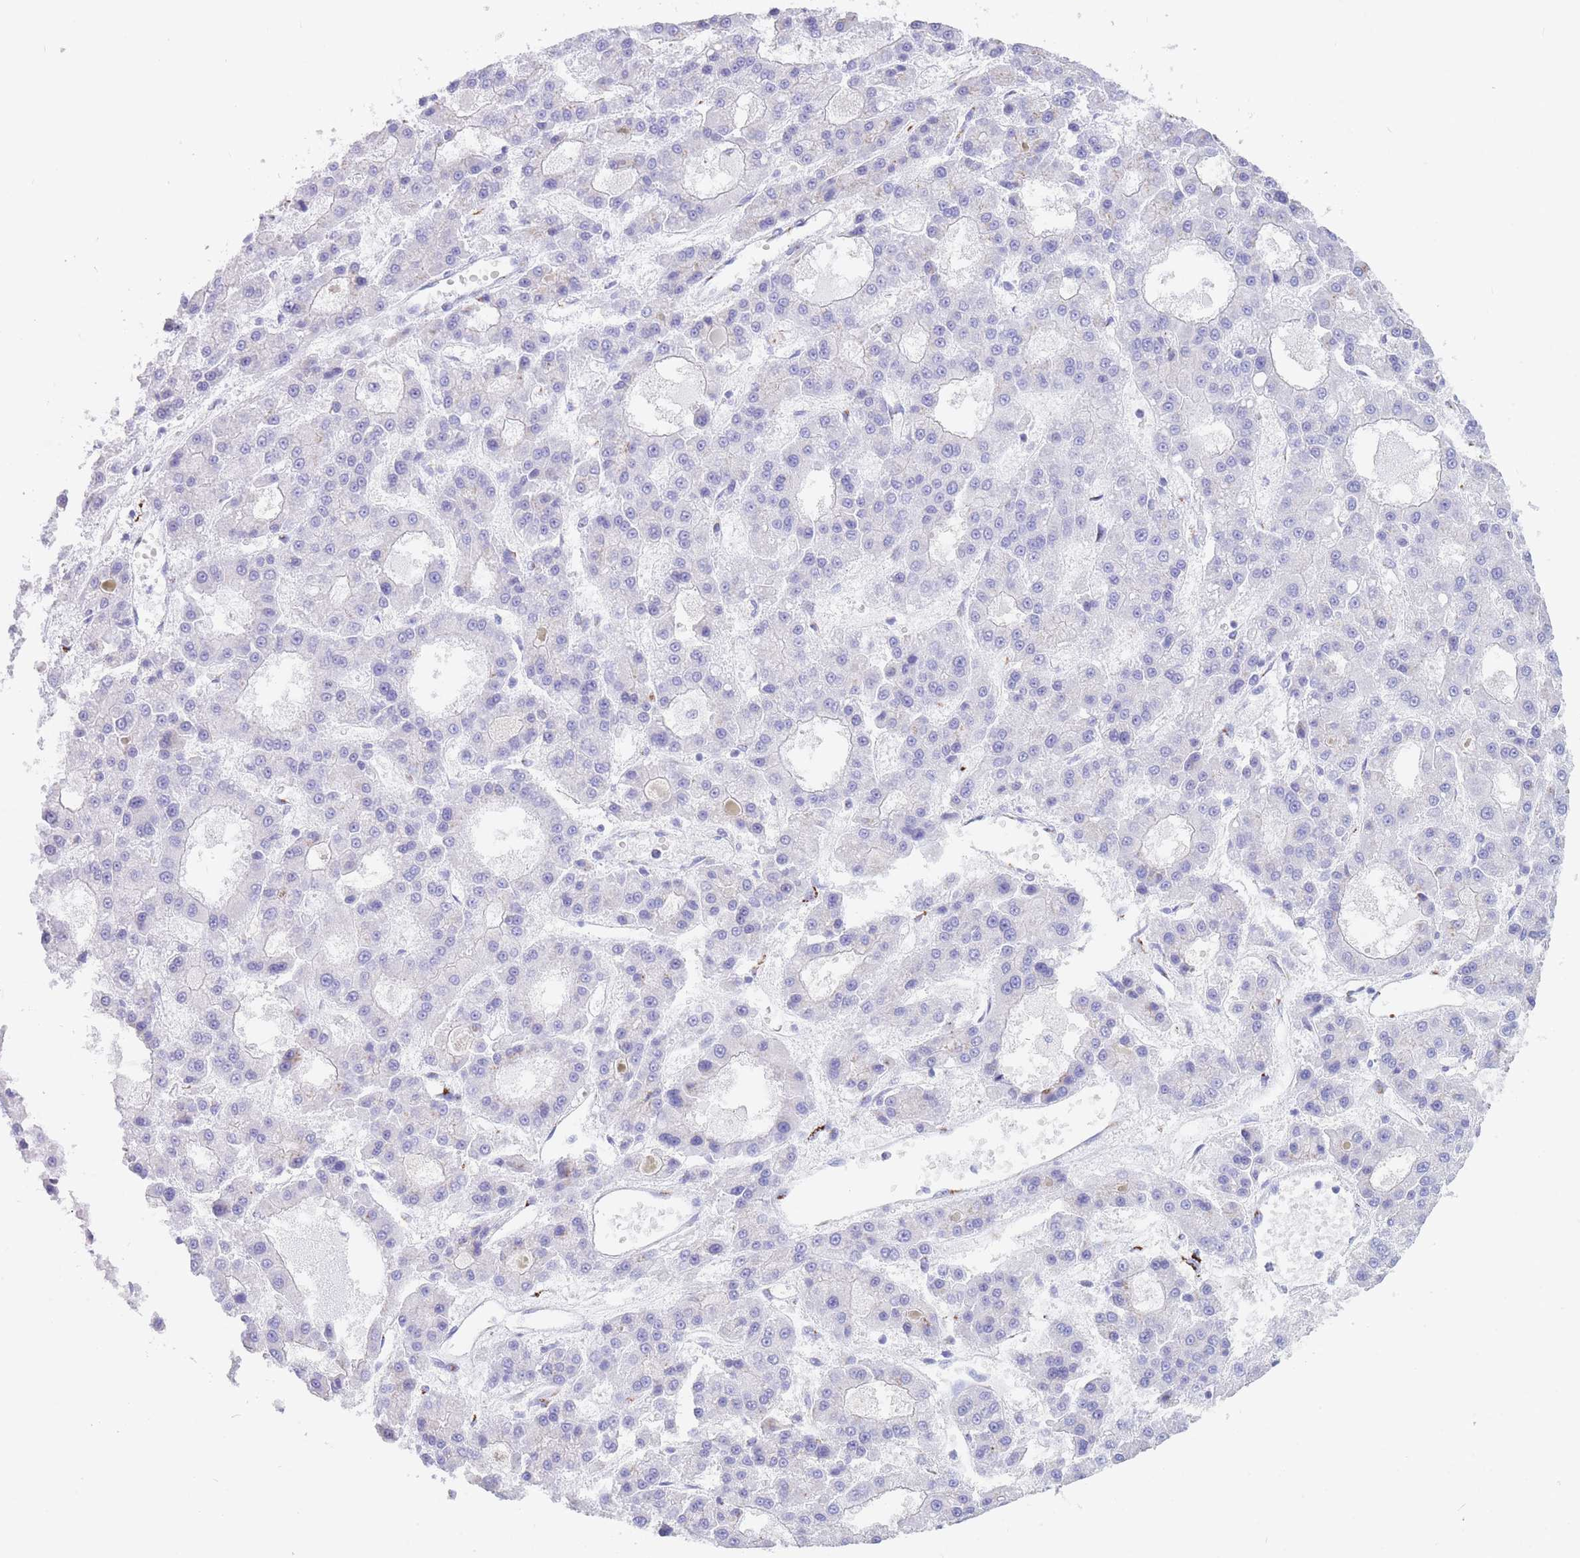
{"staining": {"intensity": "negative", "quantity": "none", "location": "none"}, "tissue": "liver cancer", "cell_type": "Tumor cells", "image_type": "cancer", "snomed": [{"axis": "morphology", "description": "Carcinoma, Hepatocellular, NOS"}, {"axis": "topography", "description": "Liver"}], "caption": "Micrograph shows no significant protein staining in tumor cells of liver hepatocellular carcinoma.", "gene": "FAM3C", "patient": {"sex": "male", "age": 70}}